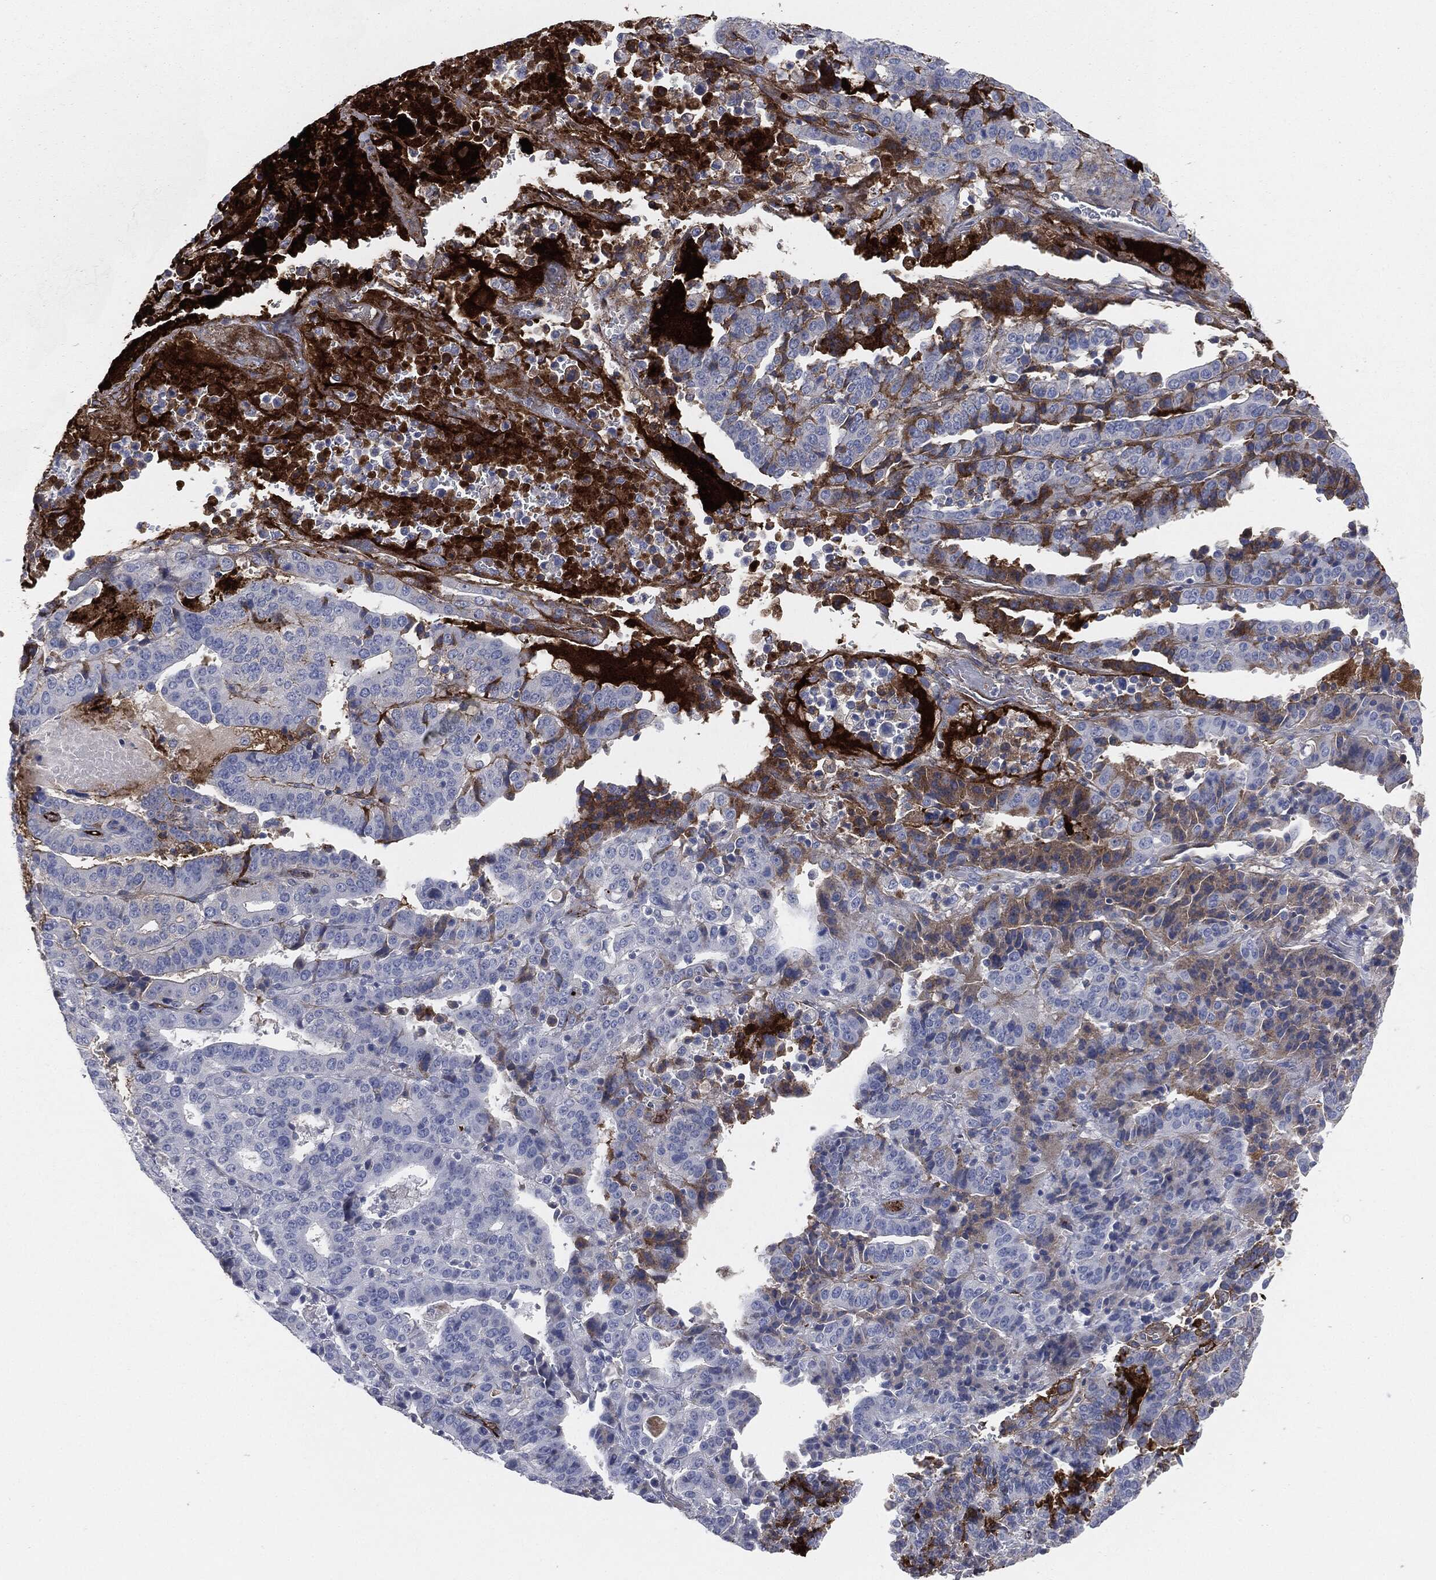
{"staining": {"intensity": "moderate", "quantity": "25%-75%", "location": "cytoplasmic/membranous"}, "tissue": "stomach cancer", "cell_type": "Tumor cells", "image_type": "cancer", "snomed": [{"axis": "morphology", "description": "Adenocarcinoma, NOS"}, {"axis": "topography", "description": "Stomach"}], "caption": "The photomicrograph exhibits immunohistochemical staining of stomach adenocarcinoma. There is moderate cytoplasmic/membranous positivity is appreciated in approximately 25%-75% of tumor cells. The staining was performed using DAB (3,3'-diaminobenzidine) to visualize the protein expression in brown, while the nuclei were stained in blue with hematoxylin (Magnification: 20x).", "gene": "APOB", "patient": {"sex": "male", "age": 48}}